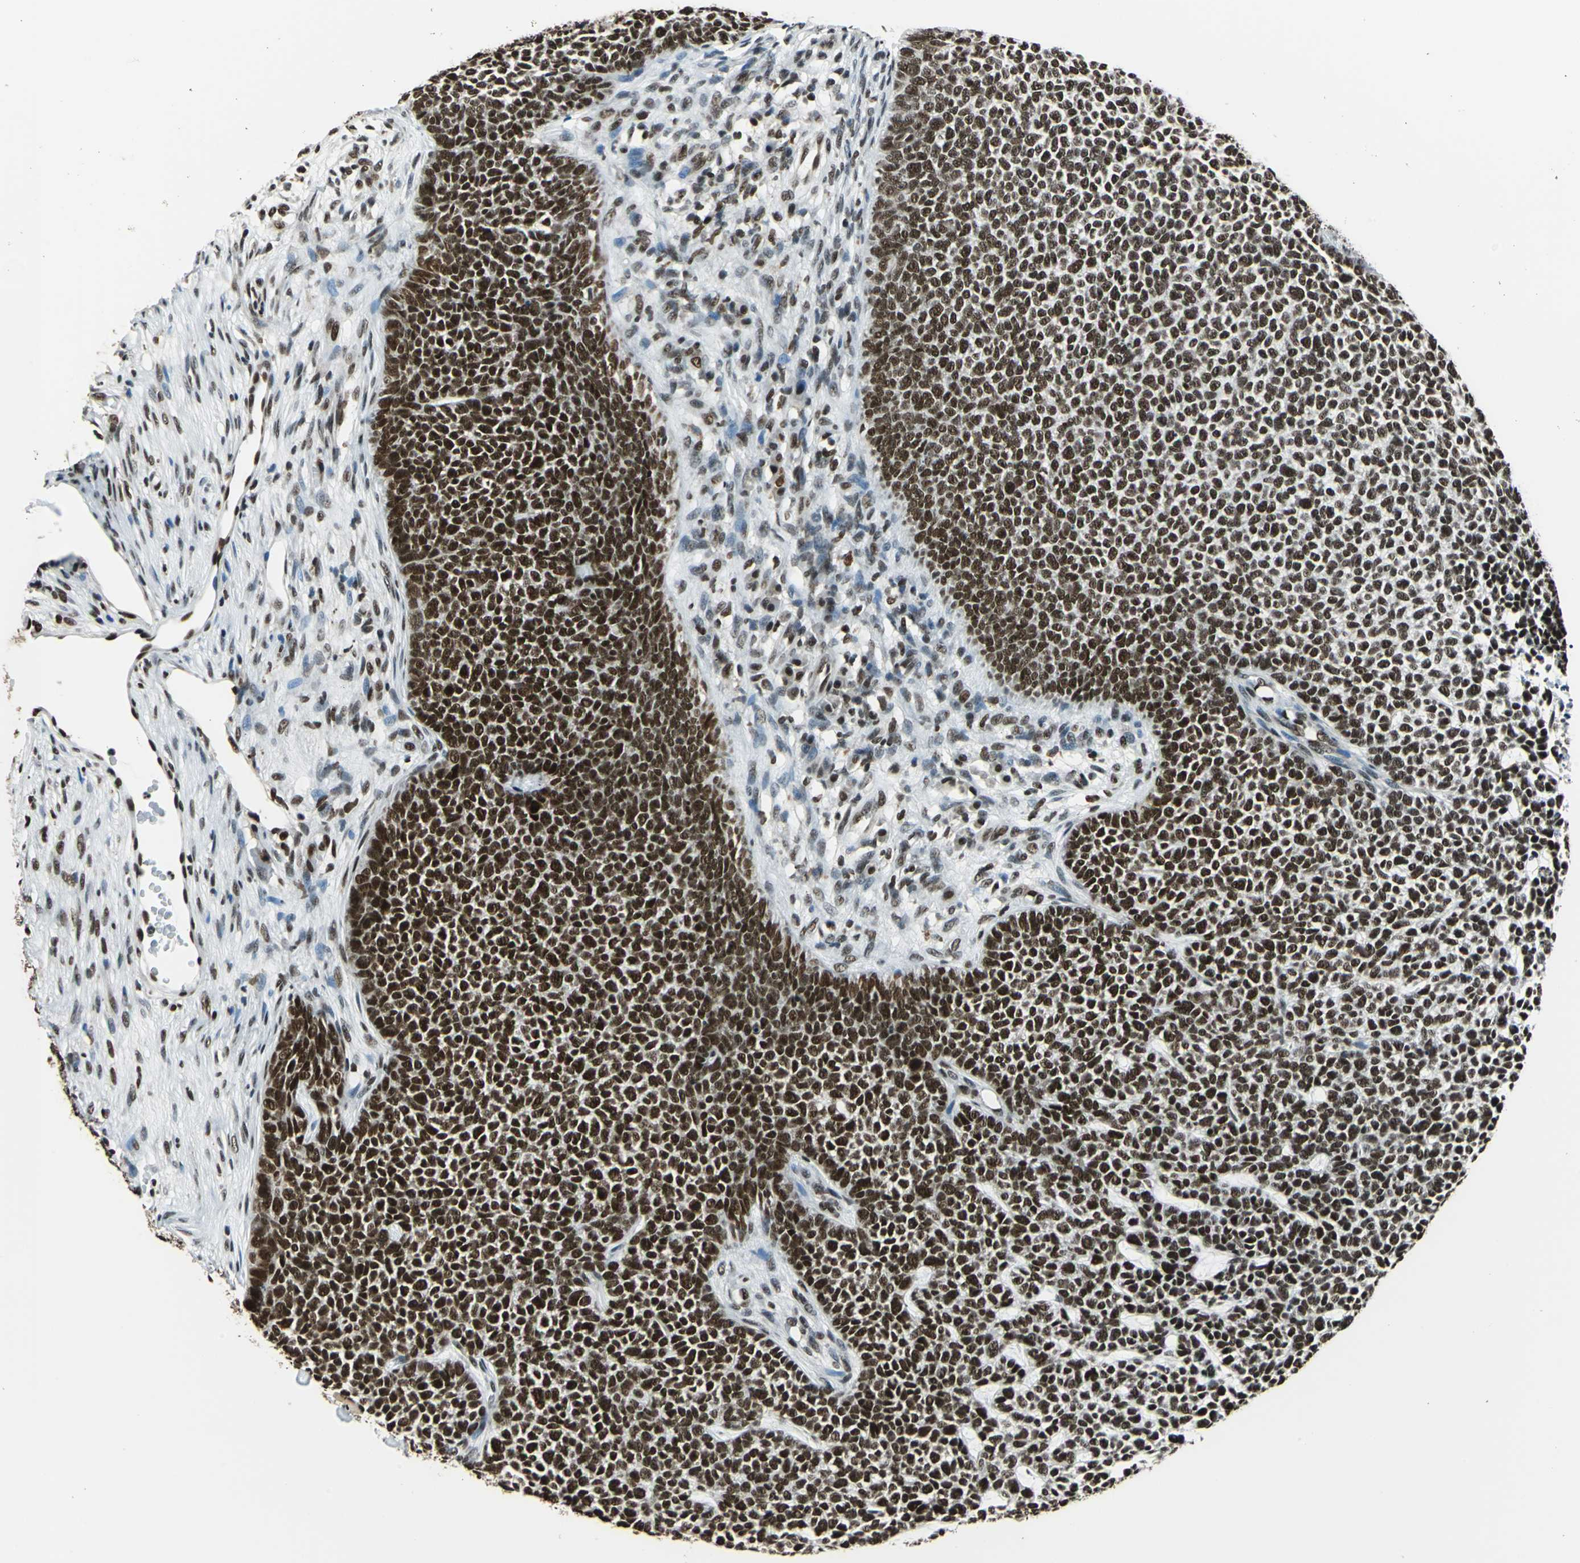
{"staining": {"intensity": "strong", "quantity": ">75%", "location": "nuclear"}, "tissue": "skin cancer", "cell_type": "Tumor cells", "image_type": "cancer", "snomed": [{"axis": "morphology", "description": "Basal cell carcinoma"}, {"axis": "topography", "description": "Skin"}], "caption": "Strong nuclear positivity for a protein is present in about >75% of tumor cells of skin cancer (basal cell carcinoma) using immunohistochemistry.", "gene": "BCLAF1", "patient": {"sex": "female", "age": 84}}